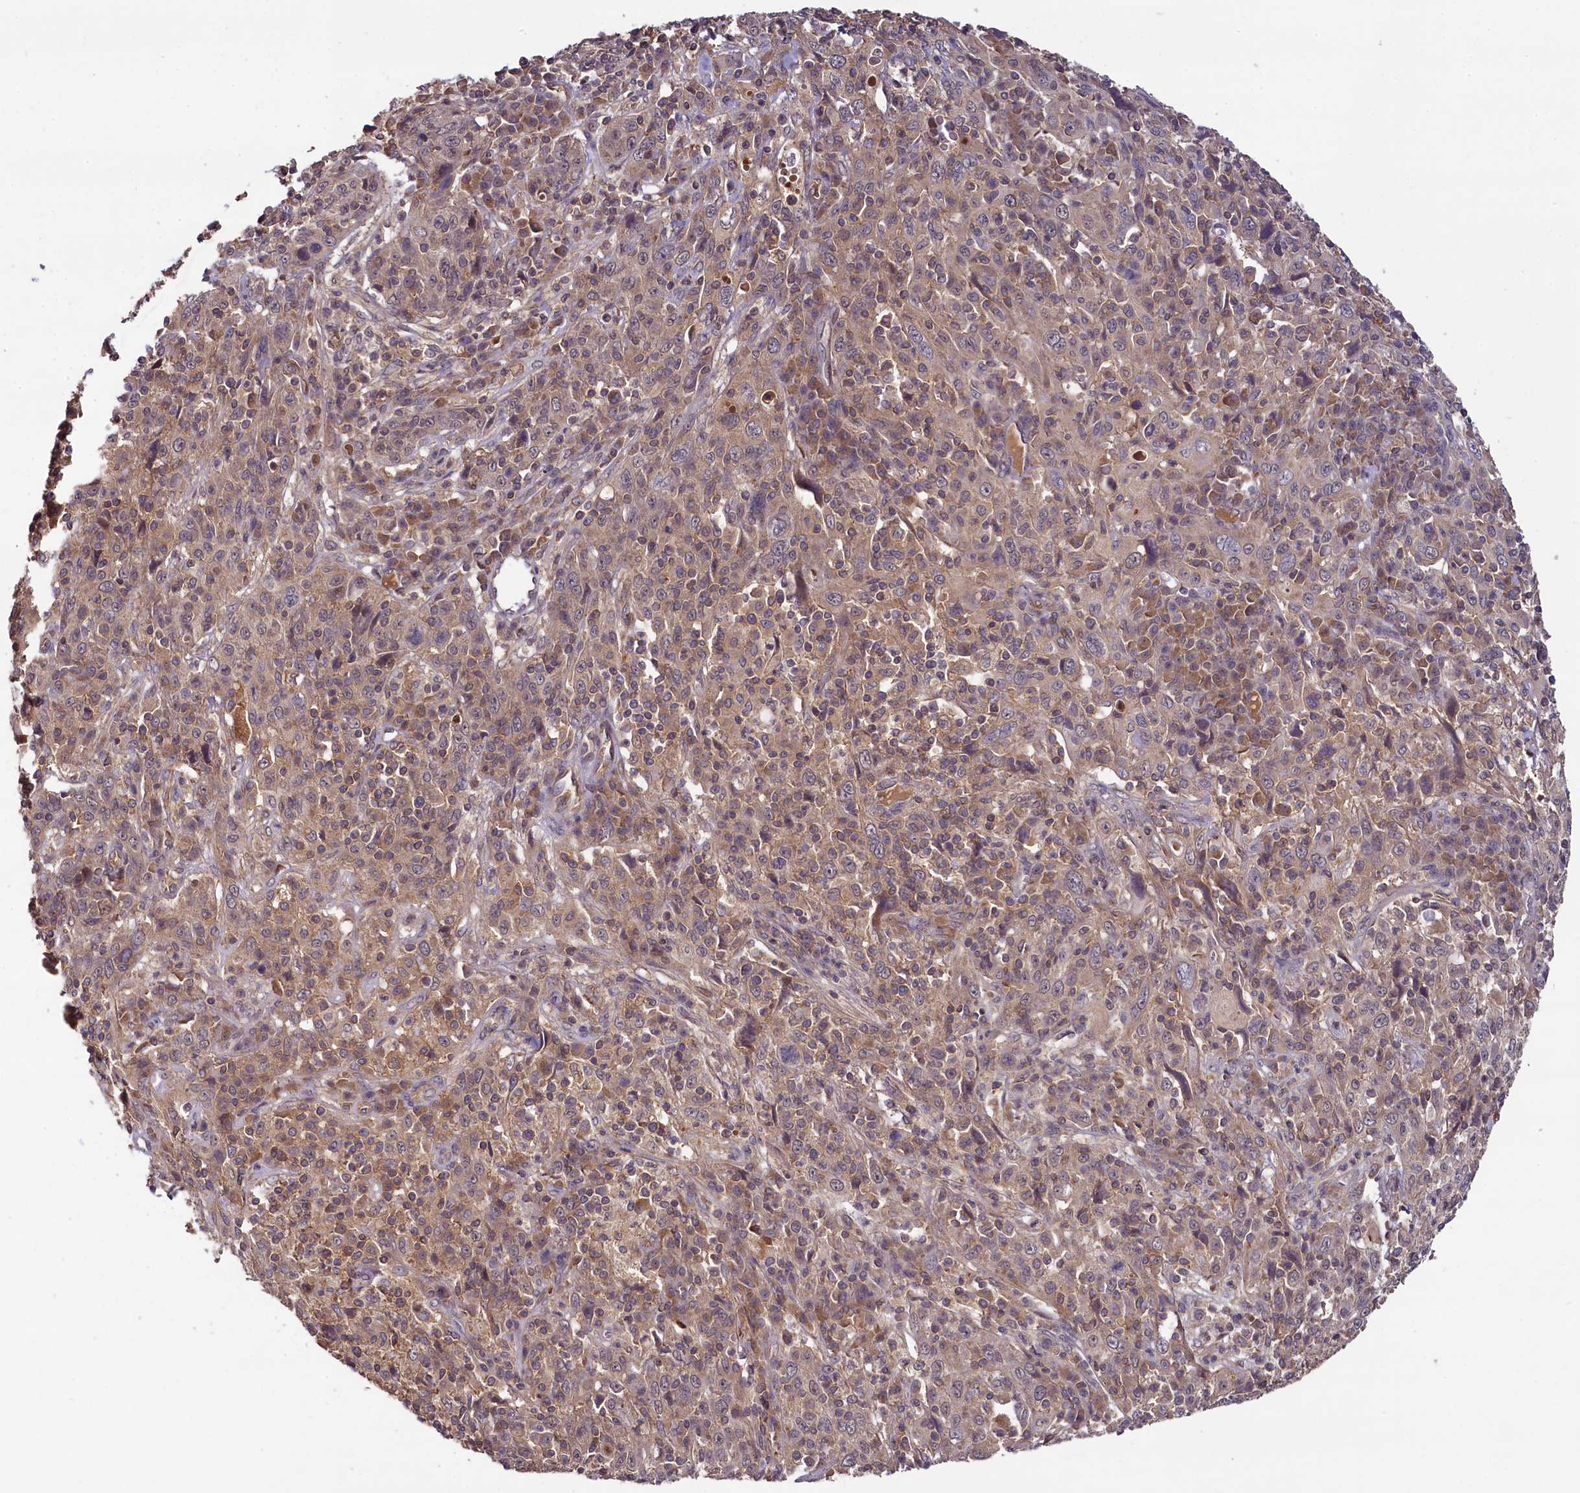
{"staining": {"intensity": "moderate", "quantity": "25%-75%", "location": "cytoplasmic/membranous"}, "tissue": "cervical cancer", "cell_type": "Tumor cells", "image_type": "cancer", "snomed": [{"axis": "morphology", "description": "Squamous cell carcinoma, NOS"}, {"axis": "topography", "description": "Cervix"}], "caption": "Protein analysis of cervical cancer (squamous cell carcinoma) tissue exhibits moderate cytoplasmic/membranous expression in about 25%-75% of tumor cells.", "gene": "TMEM39A", "patient": {"sex": "female", "age": 46}}